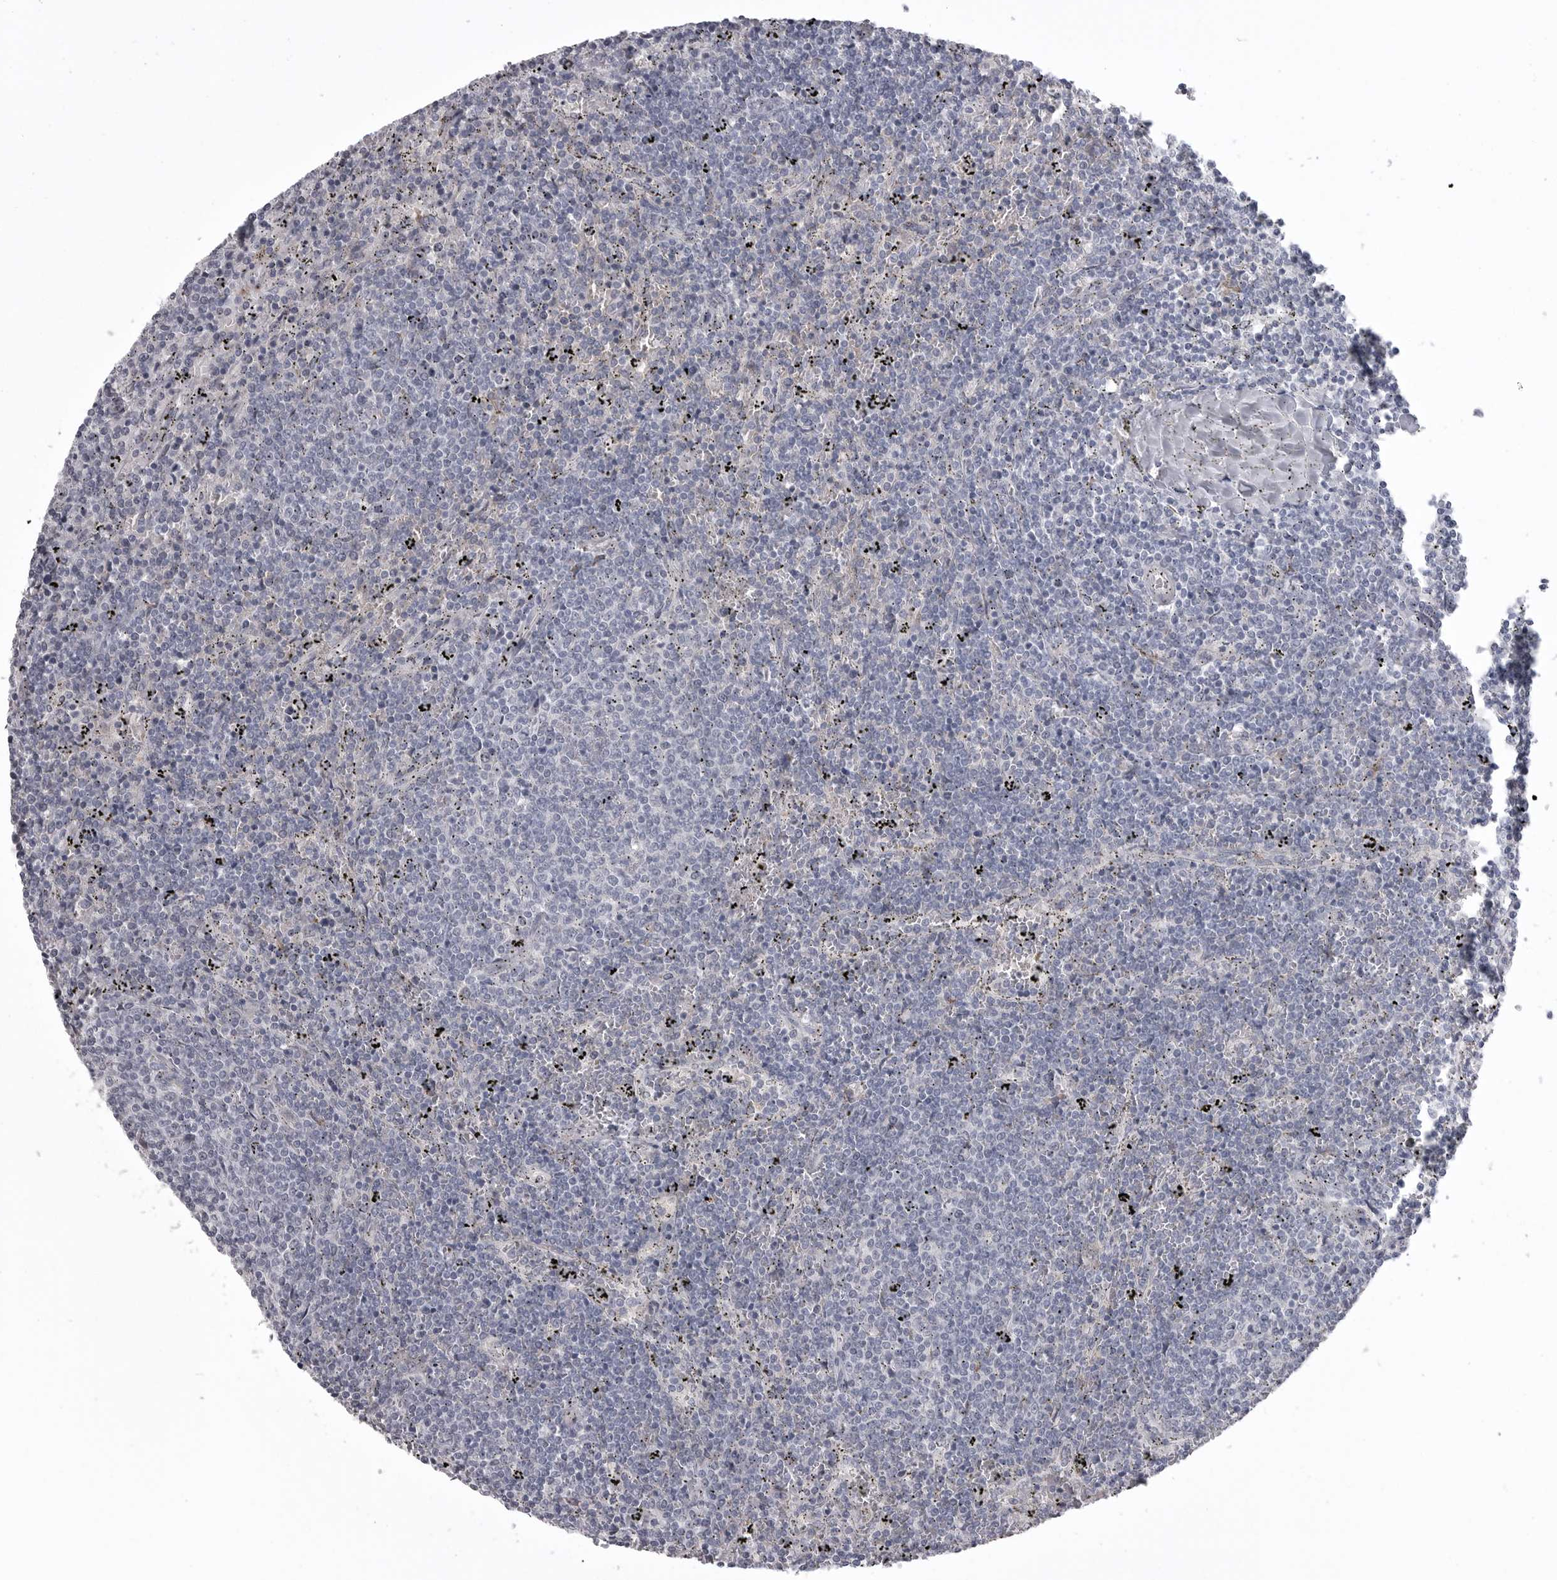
{"staining": {"intensity": "negative", "quantity": "none", "location": "none"}, "tissue": "lymphoma", "cell_type": "Tumor cells", "image_type": "cancer", "snomed": [{"axis": "morphology", "description": "Malignant lymphoma, non-Hodgkin's type, Low grade"}, {"axis": "topography", "description": "Spleen"}], "caption": "Image shows no significant protein positivity in tumor cells of lymphoma. Nuclei are stained in blue.", "gene": "SERPING1", "patient": {"sex": "female", "age": 50}}